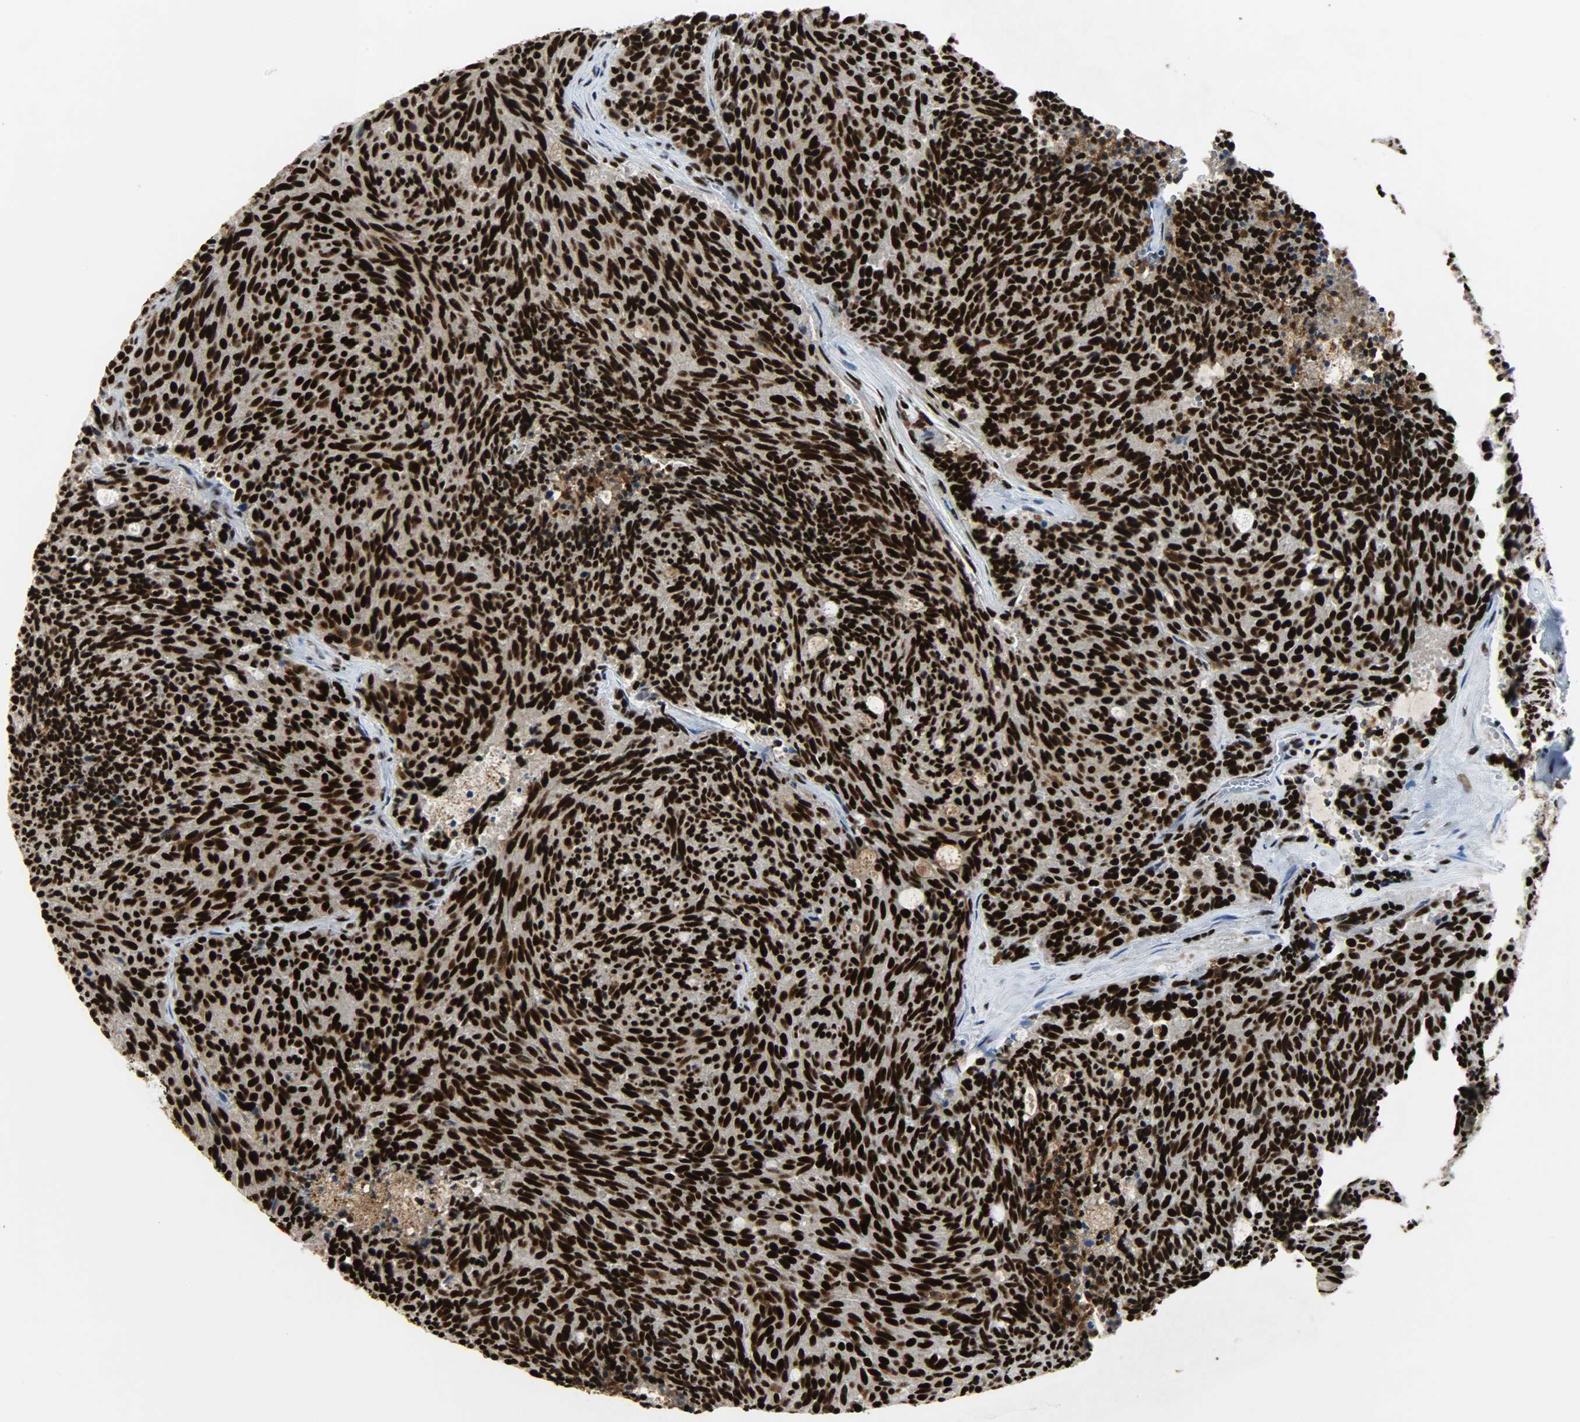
{"staining": {"intensity": "strong", "quantity": ">75%", "location": "nuclear"}, "tissue": "carcinoid", "cell_type": "Tumor cells", "image_type": "cancer", "snomed": [{"axis": "morphology", "description": "Carcinoid, malignant, NOS"}, {"axis": "topography", "description": "Pancreas"}], "caption": "Protein expression analysis of human carcinoid (malignant) reveals strong nuclear positivity in approximately >75% of tumor cells.", "gene": "SSB", "patient": {"sex": "female", "age": 54}}